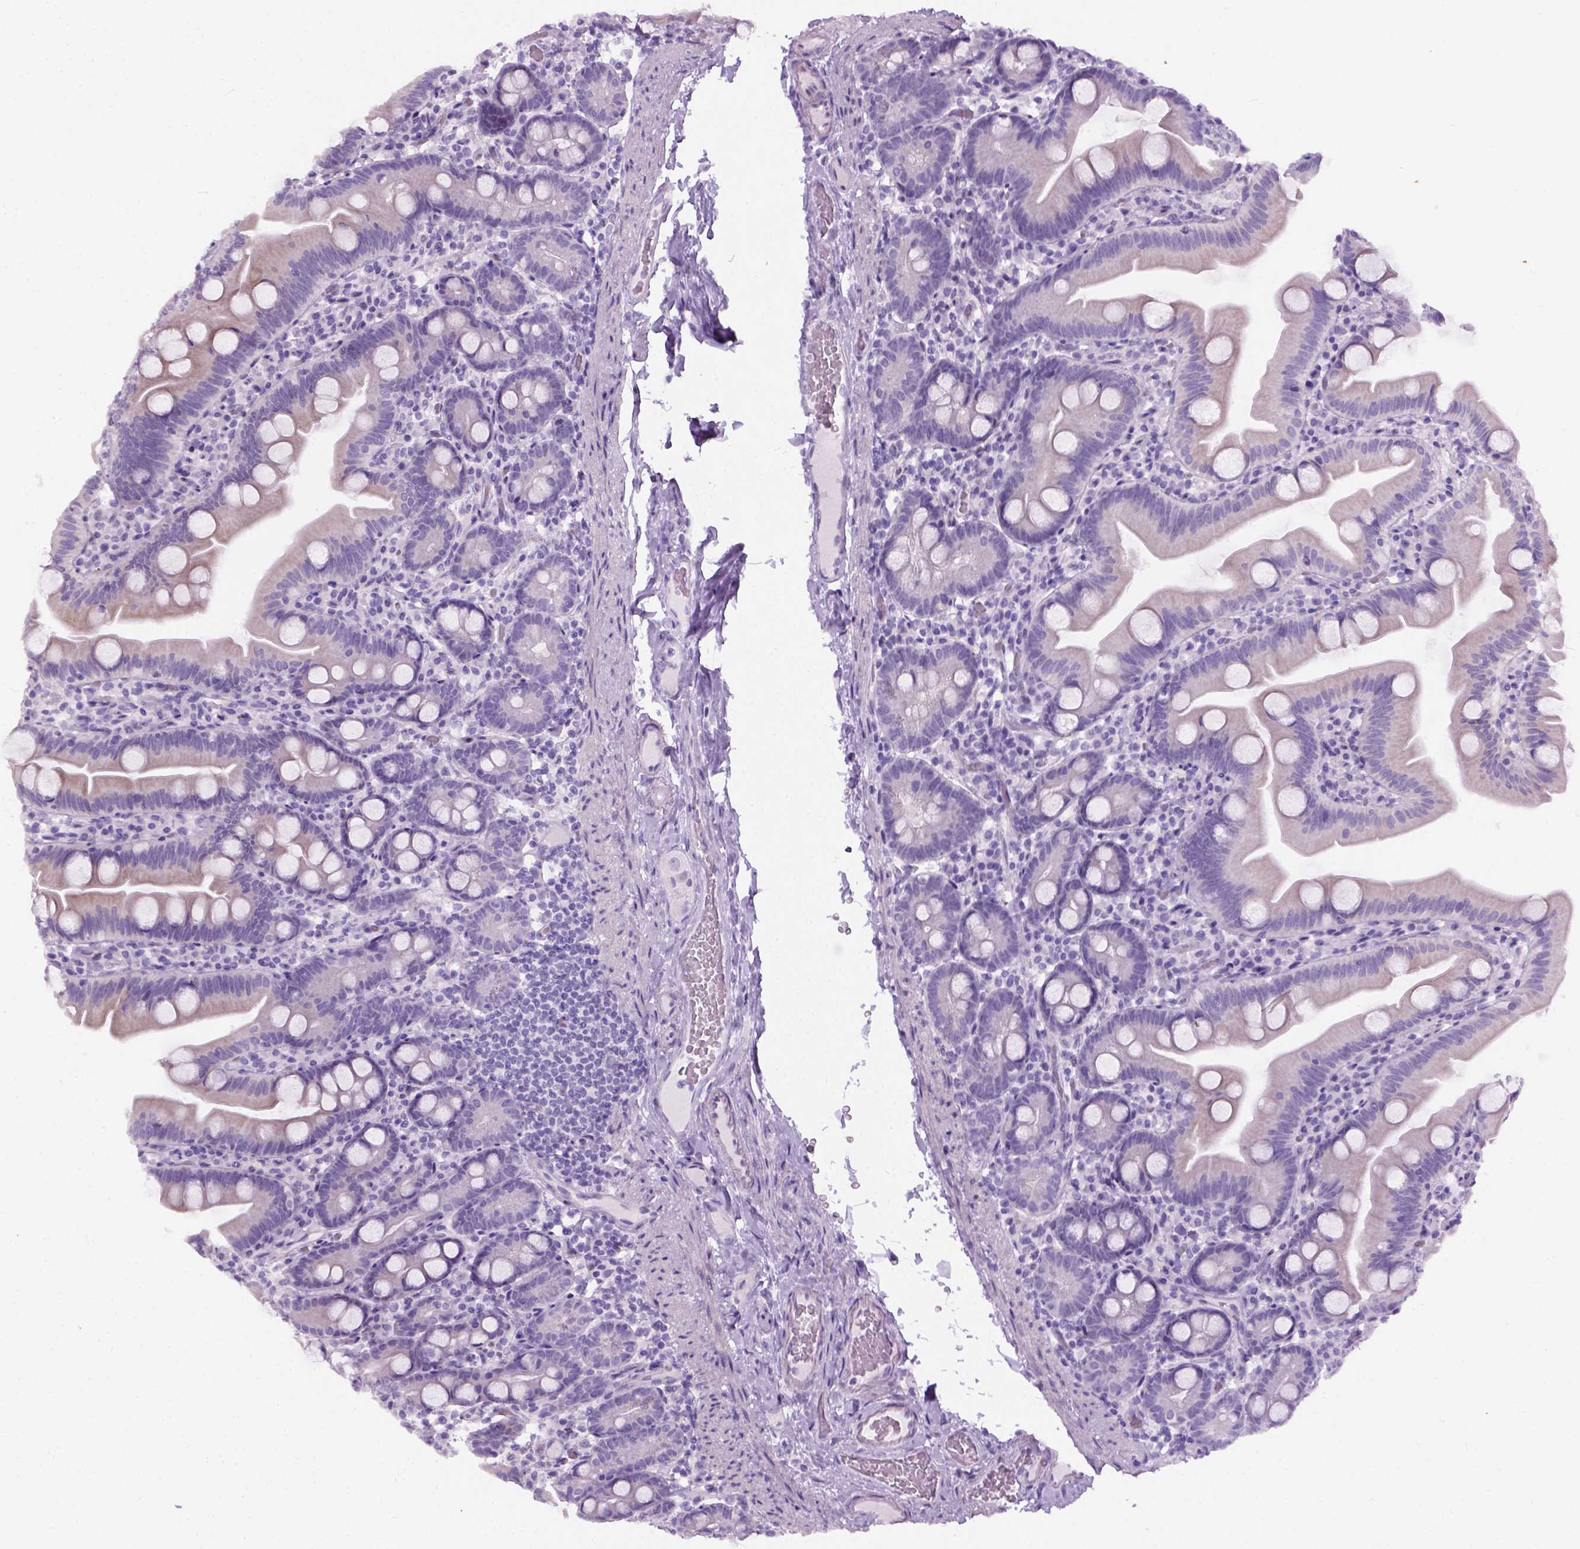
{"staining": {"intensity": "weak", "quantity": "25%-75%", "location": "cytoplasmic/membranous"}, "tissue": "small intestine", "cell_type": "Glandular cells", "image_type": "normal", "snomed": [{"axis": "morphology", "description": "Normal tissue, NOS"}, {"axis": "topography", "description": "Small intestine"}], "caption": "Immunohistochemical staining of normal human small intestine reveals weak cytoplasmic/membranous protein positivity in about 25%-75% of glandular cells. The protein is shown in brown color, while the nuclei are stained blue.", "gene": "AXDND1", "patient": {"sex": "female", "age": 68}}